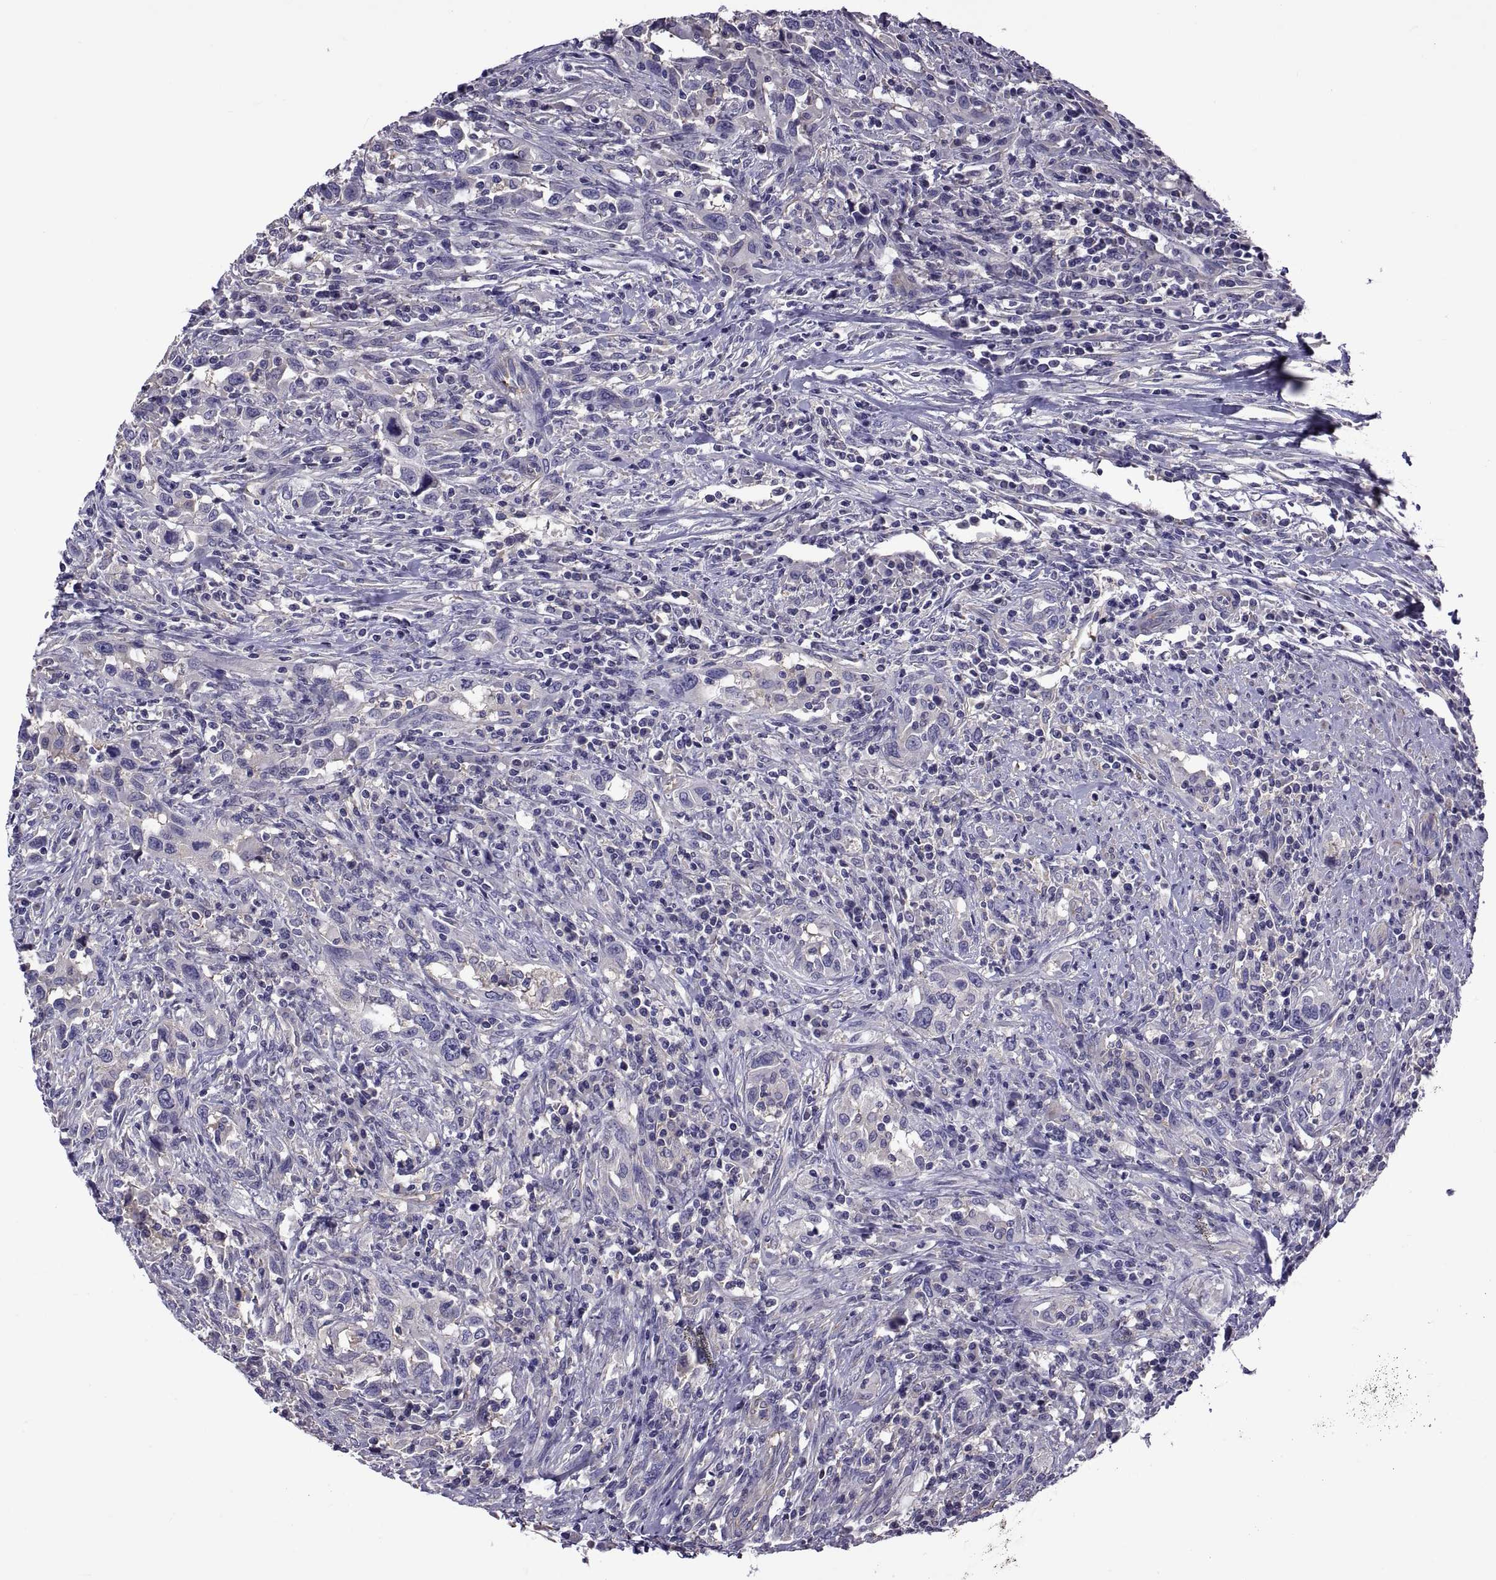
{"staining": {"intensity": "negative", "quantity": "none", "location": "none"}, "tissue": "urothelial cancer", "cell_type": "Tumor cells", "image_type": "cancer", "snomed": [{"axis": "morphology", "description": "Urothelial carcinoma, NOS"}, {"axis": "morphology", "description": "Urothelial carcinoma, High grade"}, {"axis": "topography", "description": "Urinary bladder"}], "caption": "Transitional cell carcinoma was stained to show a protein in brown. There is no significant staining in tumor cells.", "gene": "TMC3", "patient": {"sex": "female", "age": 64}}